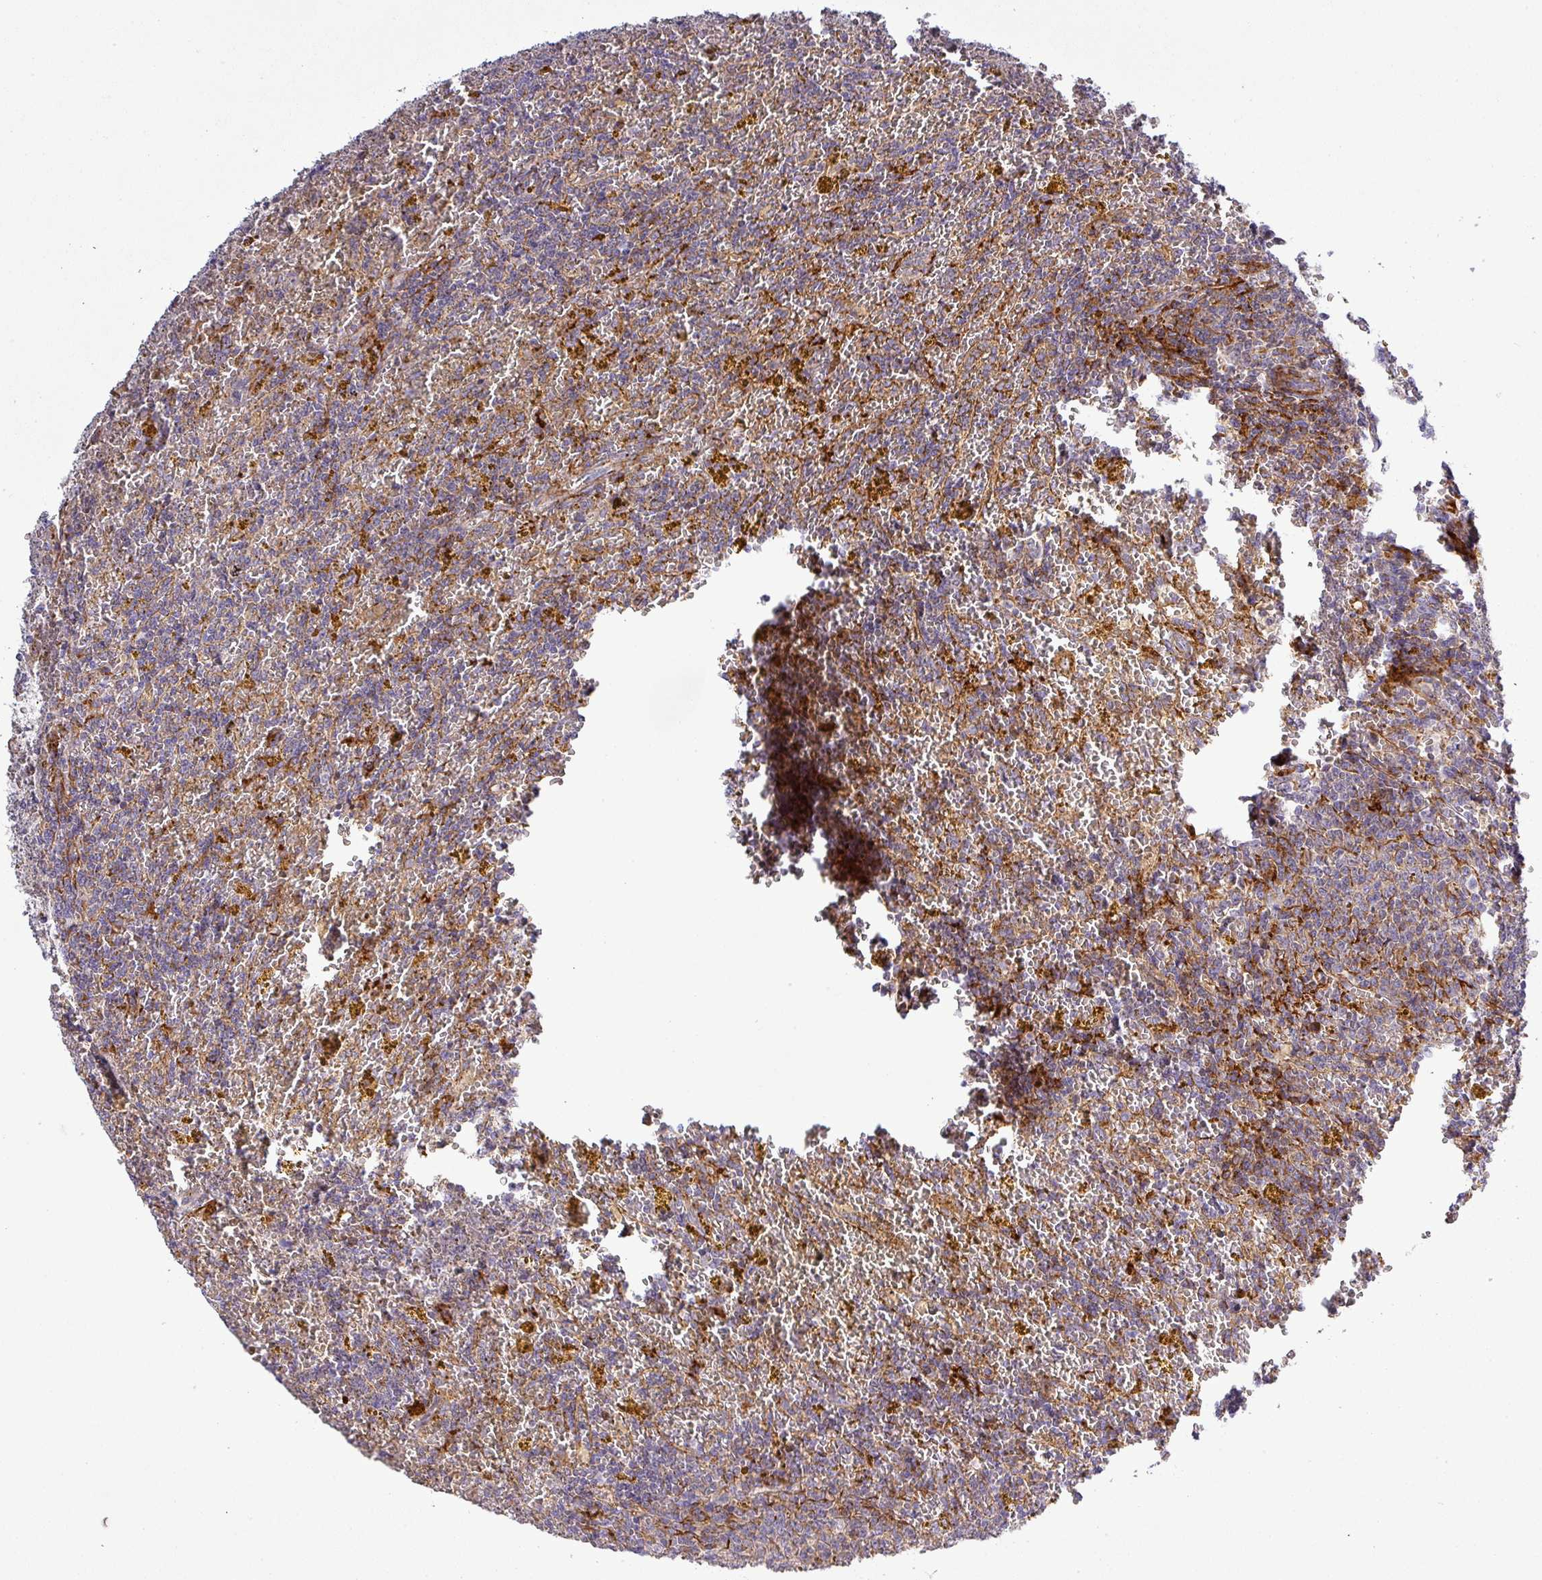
{"staining": {"intensity": "negative", "quantity": "none", "location": "none"}, "tissue": "lymphoma", "cell_type": "Tumor cells", "image_type": "cancer", "snomed": [{"axis": "morphology", "description": "Malignant lymphoma, non-Hodgkin's type, Low grade"}, {"axis": "topography", "description": "Spleen"}, {"axis": "topography", "description": "Lymph node"}], "caption": "This is a image of immunohistochemistry (IHC) staining of malignant lymphoma, non-Hodgkin's type (low-grade), which shows no positivity in tumor cells.", "gene": "TPRA1", "patient": {"sex": "female", "age": 66}}